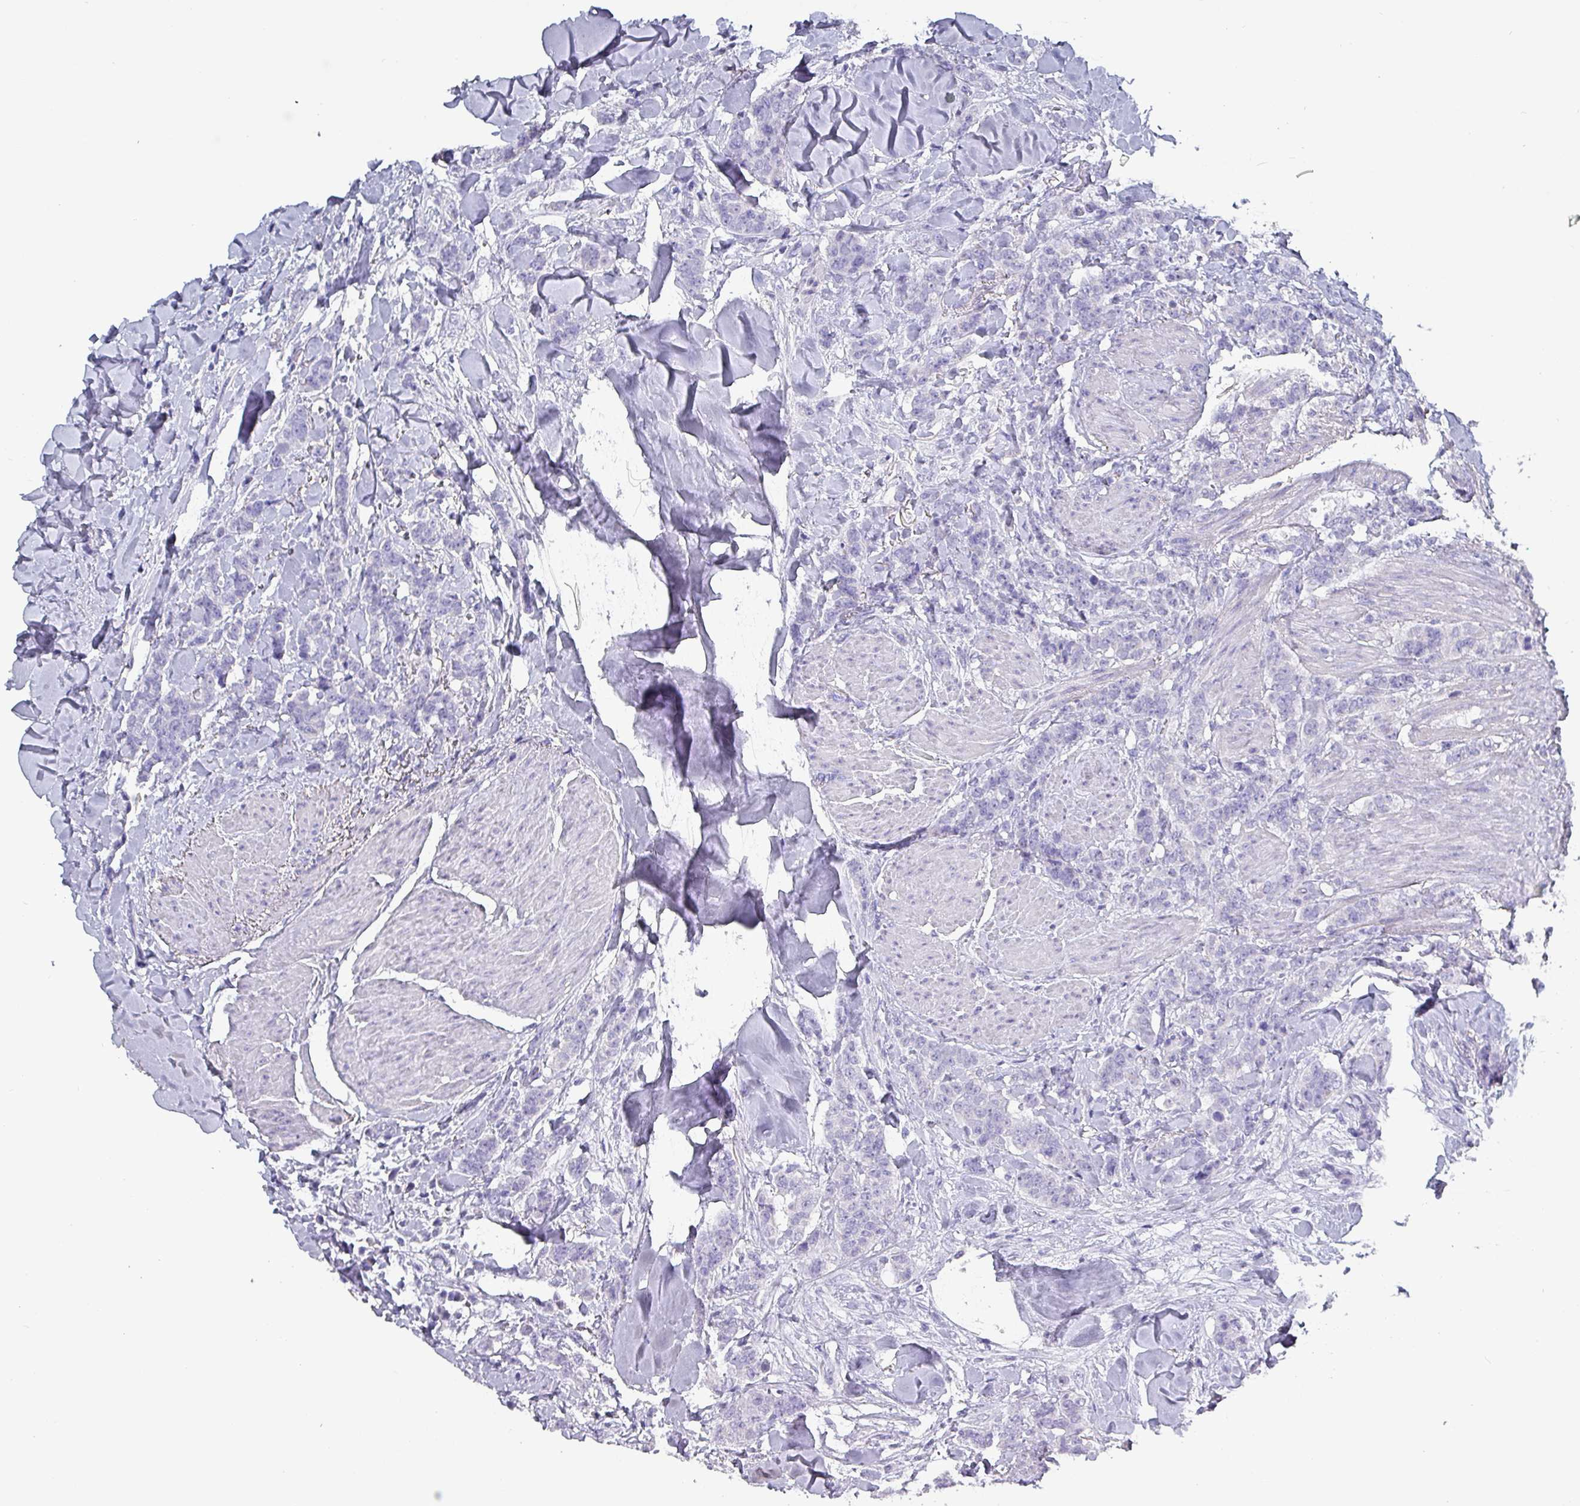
{"staining": {"intensity": "negative", "quantity": "none", "location": "none"}, "tissue": "breast cancer", "cell_type": "Tumor cells", "image_type": "cancer", "snomed": [{"axis": "morphology", "description": "Duct carcinoma"}, {"axis": "topography", "description": "Breast"}], "caption": "IHC of breast cancer reveals no positivity in tumor cells. (DAB (3,3'-diaminobenzidine) IHC, high magnification).", "gene": "INS-IGF2", "patient": {"sex": "female", "age": 40}}